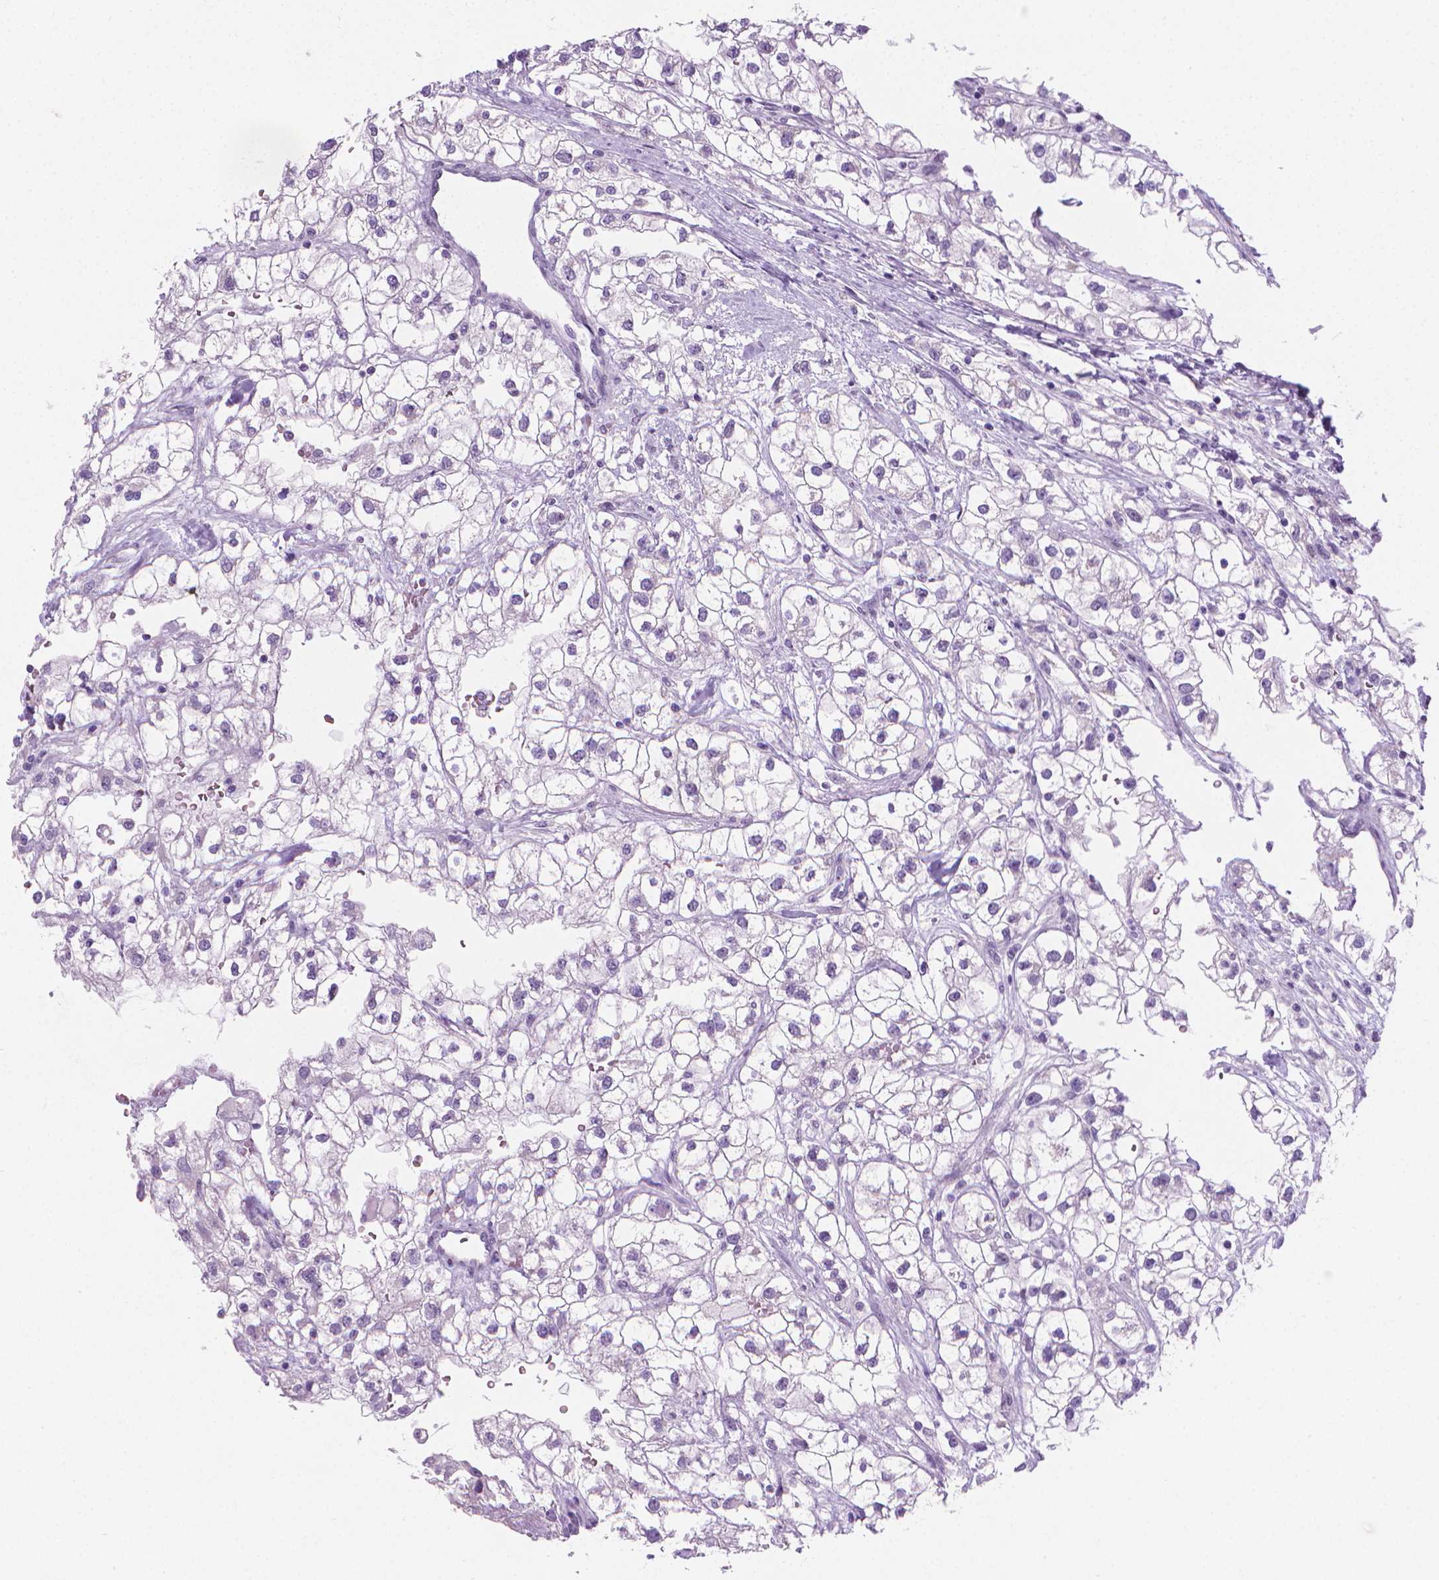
{"staining": {"intensity": "negative", "quantity": "none", "location": "none"}, "tissue": "renal cancer", "cell_type": "Tumor cells", "image_type": "cancer", "snomed": [{"axis": "morphology", "description": "Adenocarcinoma, NOS"}, {"axis": "topography", "description": "Kidney"}], "caption": "Protein analysis of renal cancer shows no significant expression in tumor cells.", "gene": "CFAP52", "patient": {"sex": "male", "age": 59}}